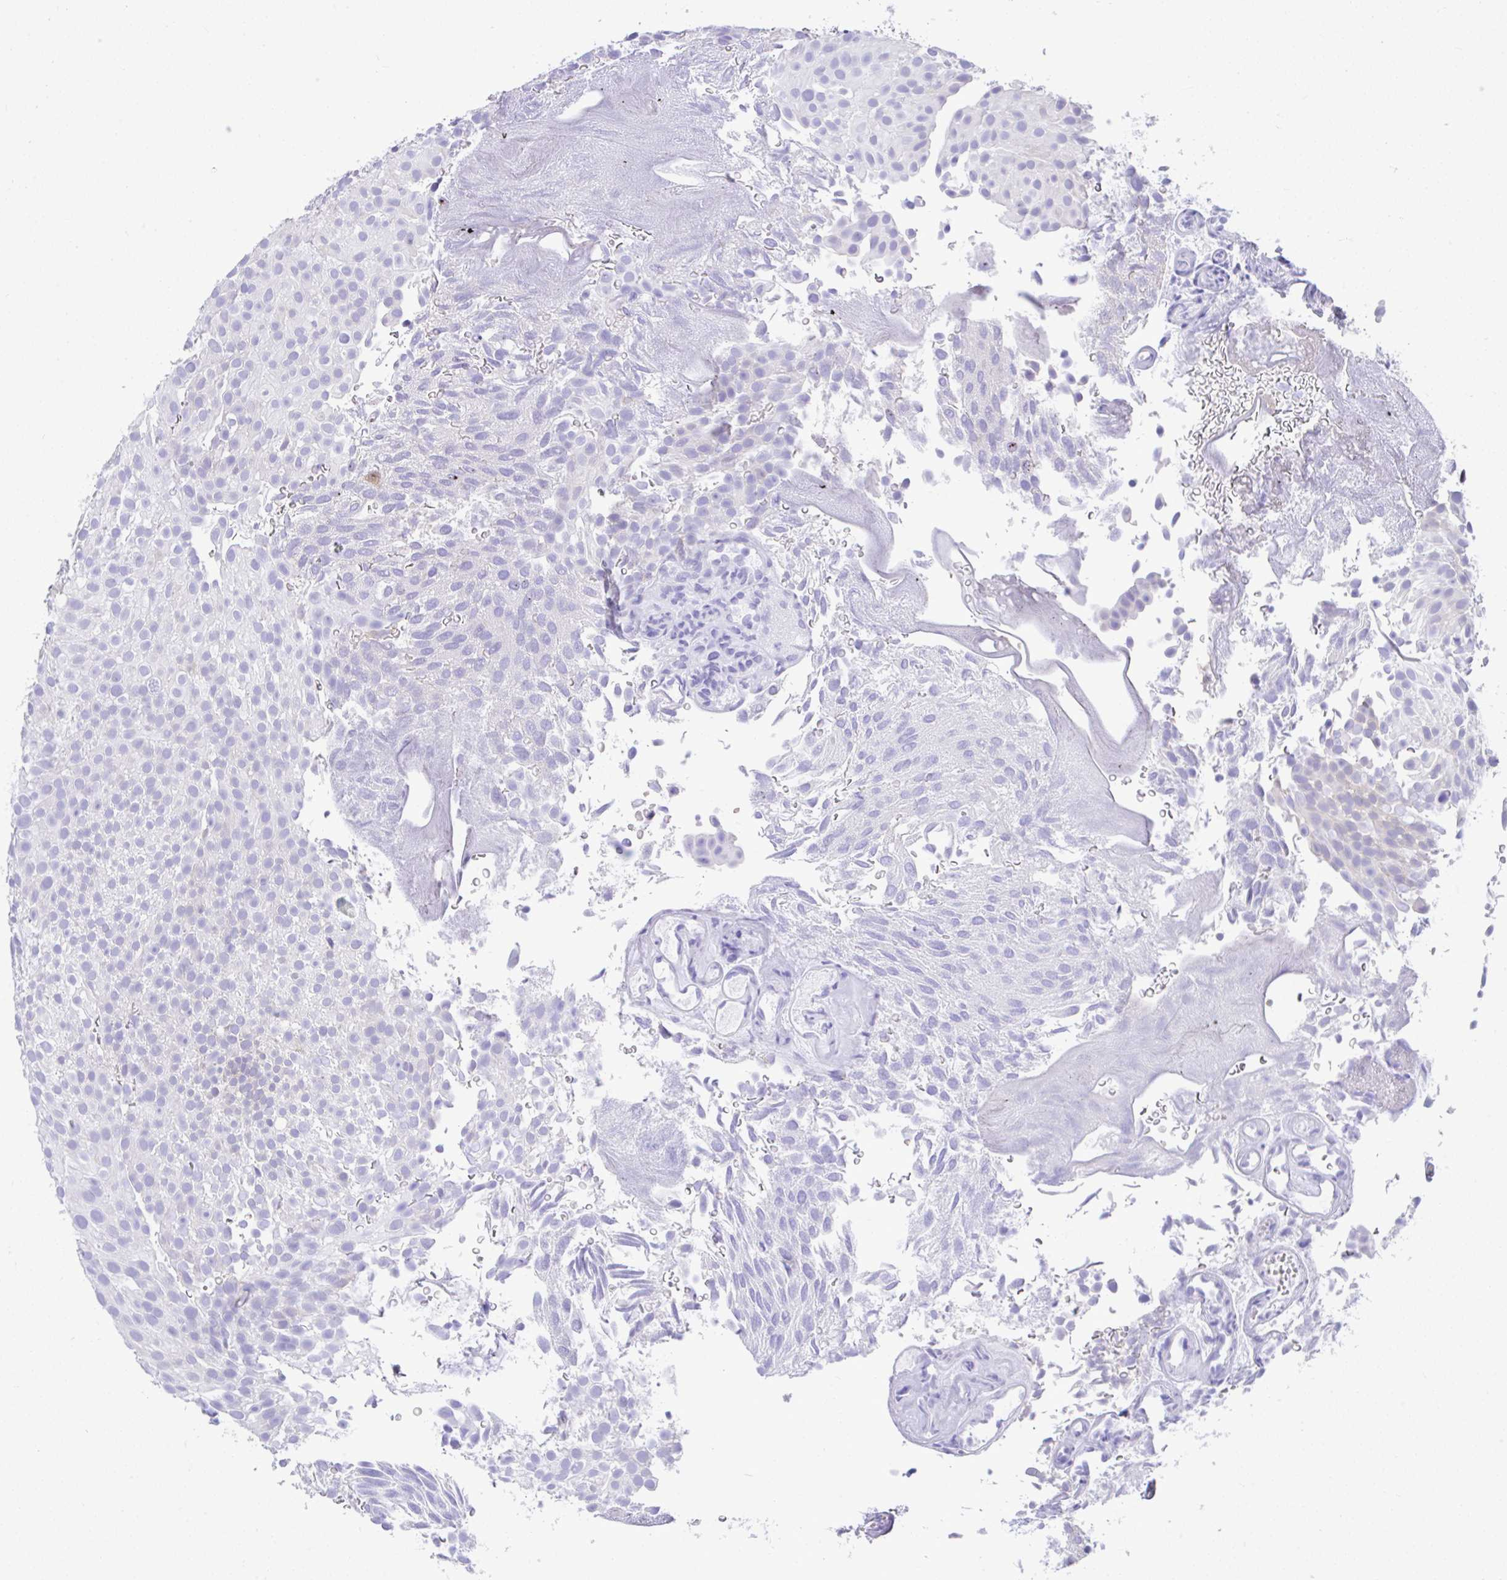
{"staining": {"intensity": "negative", "quantity": "none", "location": "none"}, "tissue": "urothelial cancer", "cell_type": "Tumor cells", "image_type": "cancer", "snomed": [{"axis": "morphology", "description": "Urothelial carcinoma, Low grade"}, {"axis": "topography", "description": "Urinary bladder"}], "caption": "The IHC micrograph has no significant expression in tumor cells of low-grade urothelial carcinoma tissue. (DAB IHC, high magnification).", "gene": "ZNF485", "patient": {"sex": "male", "age": 78}}